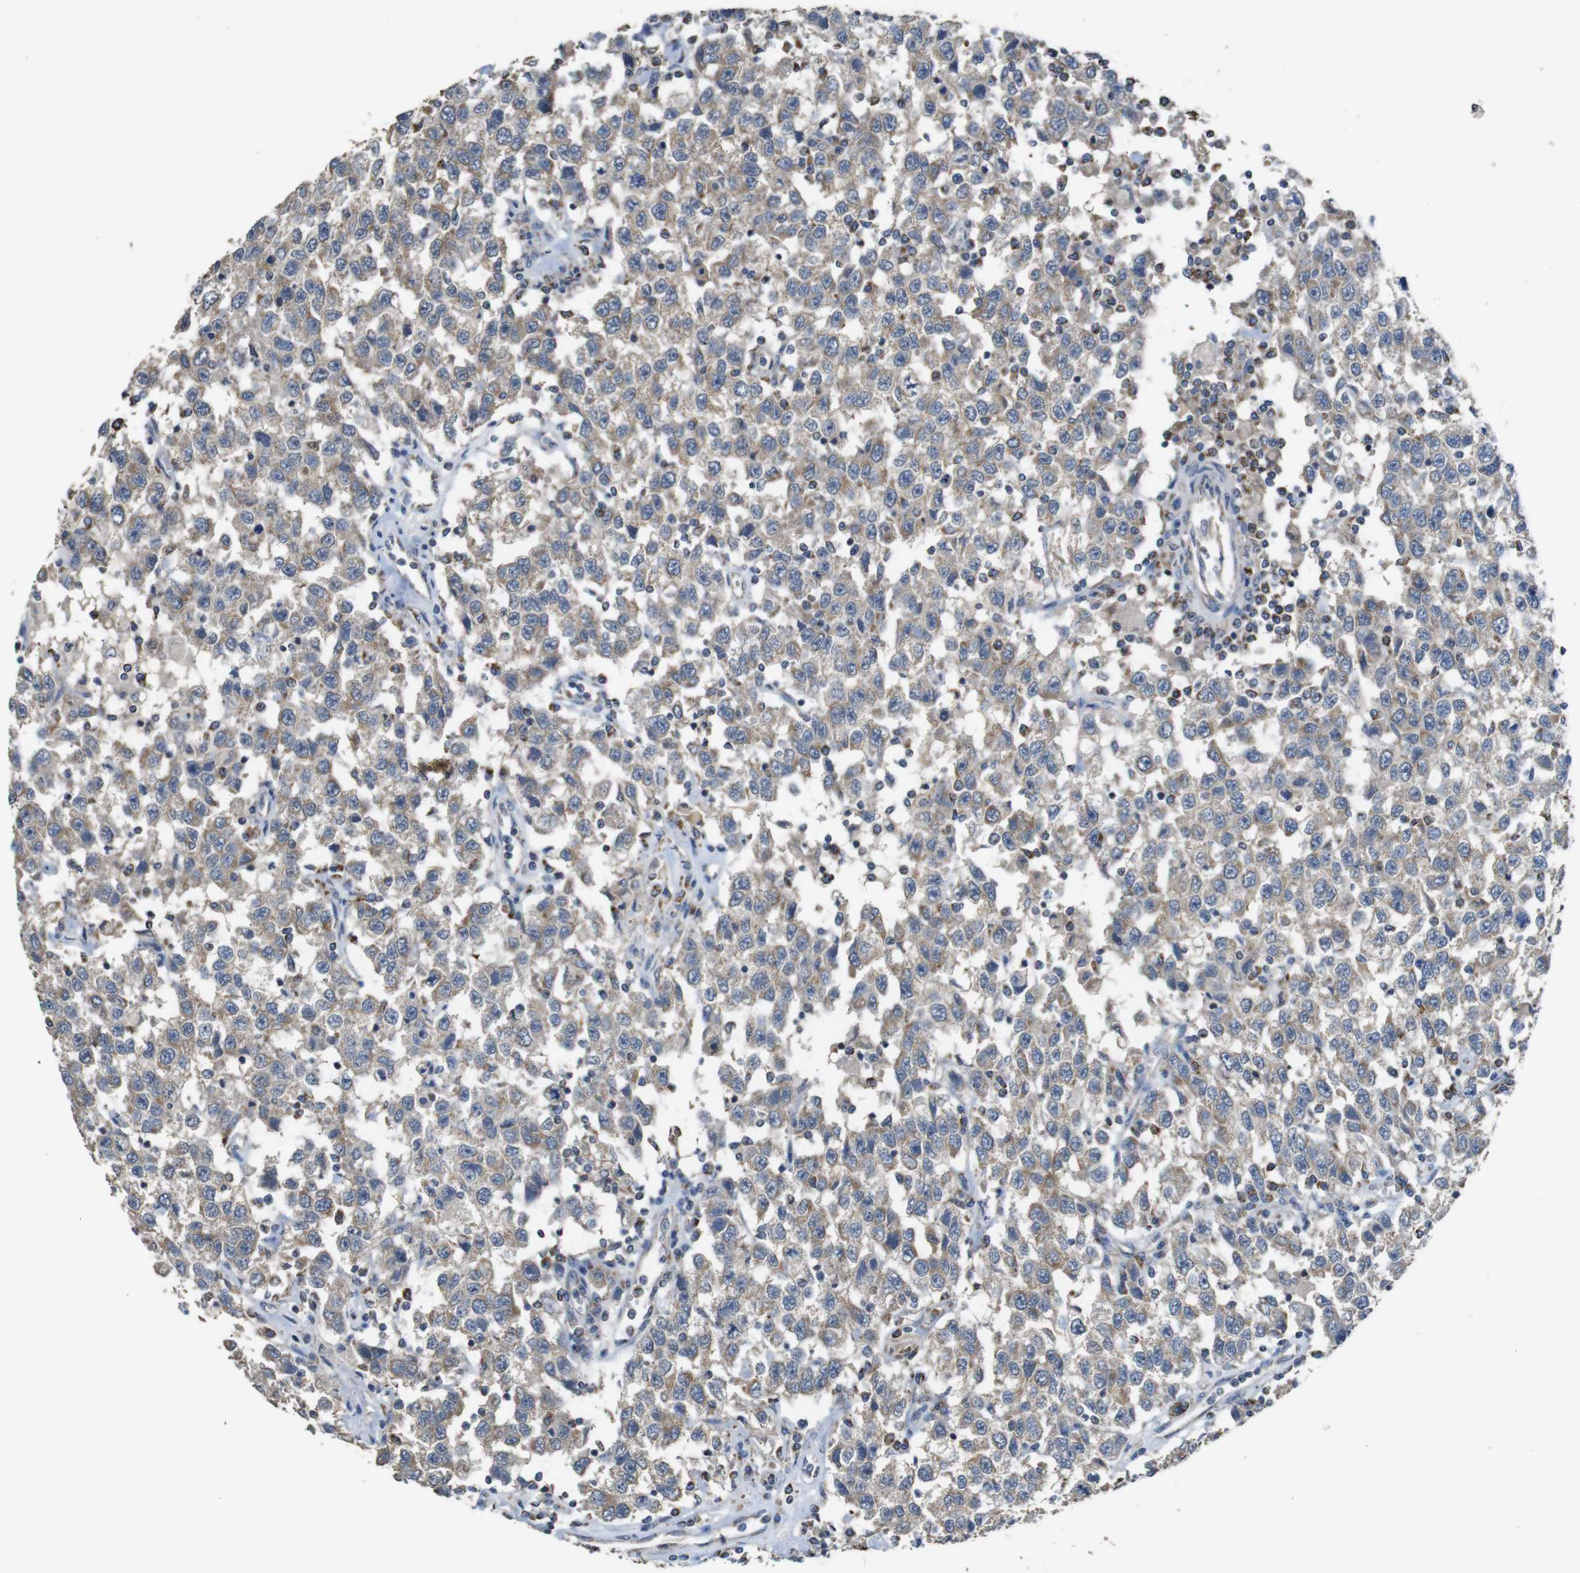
{"staining": {"intensity": "moderate", "quantity": ">75%", "location": "cytoplasmic/membranous"}, "tissue": "testis cancer", "cell_type": "Tumor cells", "image_type": "cancer", "snomed": [{"axis": "morphology", "description": "Seminoma, NOS"}, {"axis": "topography", "description": "Testis"}], "caption": "Protein expression analysis of seminoma (testis) displays moderate cytoplasmic/membranous positivity in approximately >75% of tumor cells.", "gene": "CALHM2", "patient": {"sex": "male", "age": 41}}